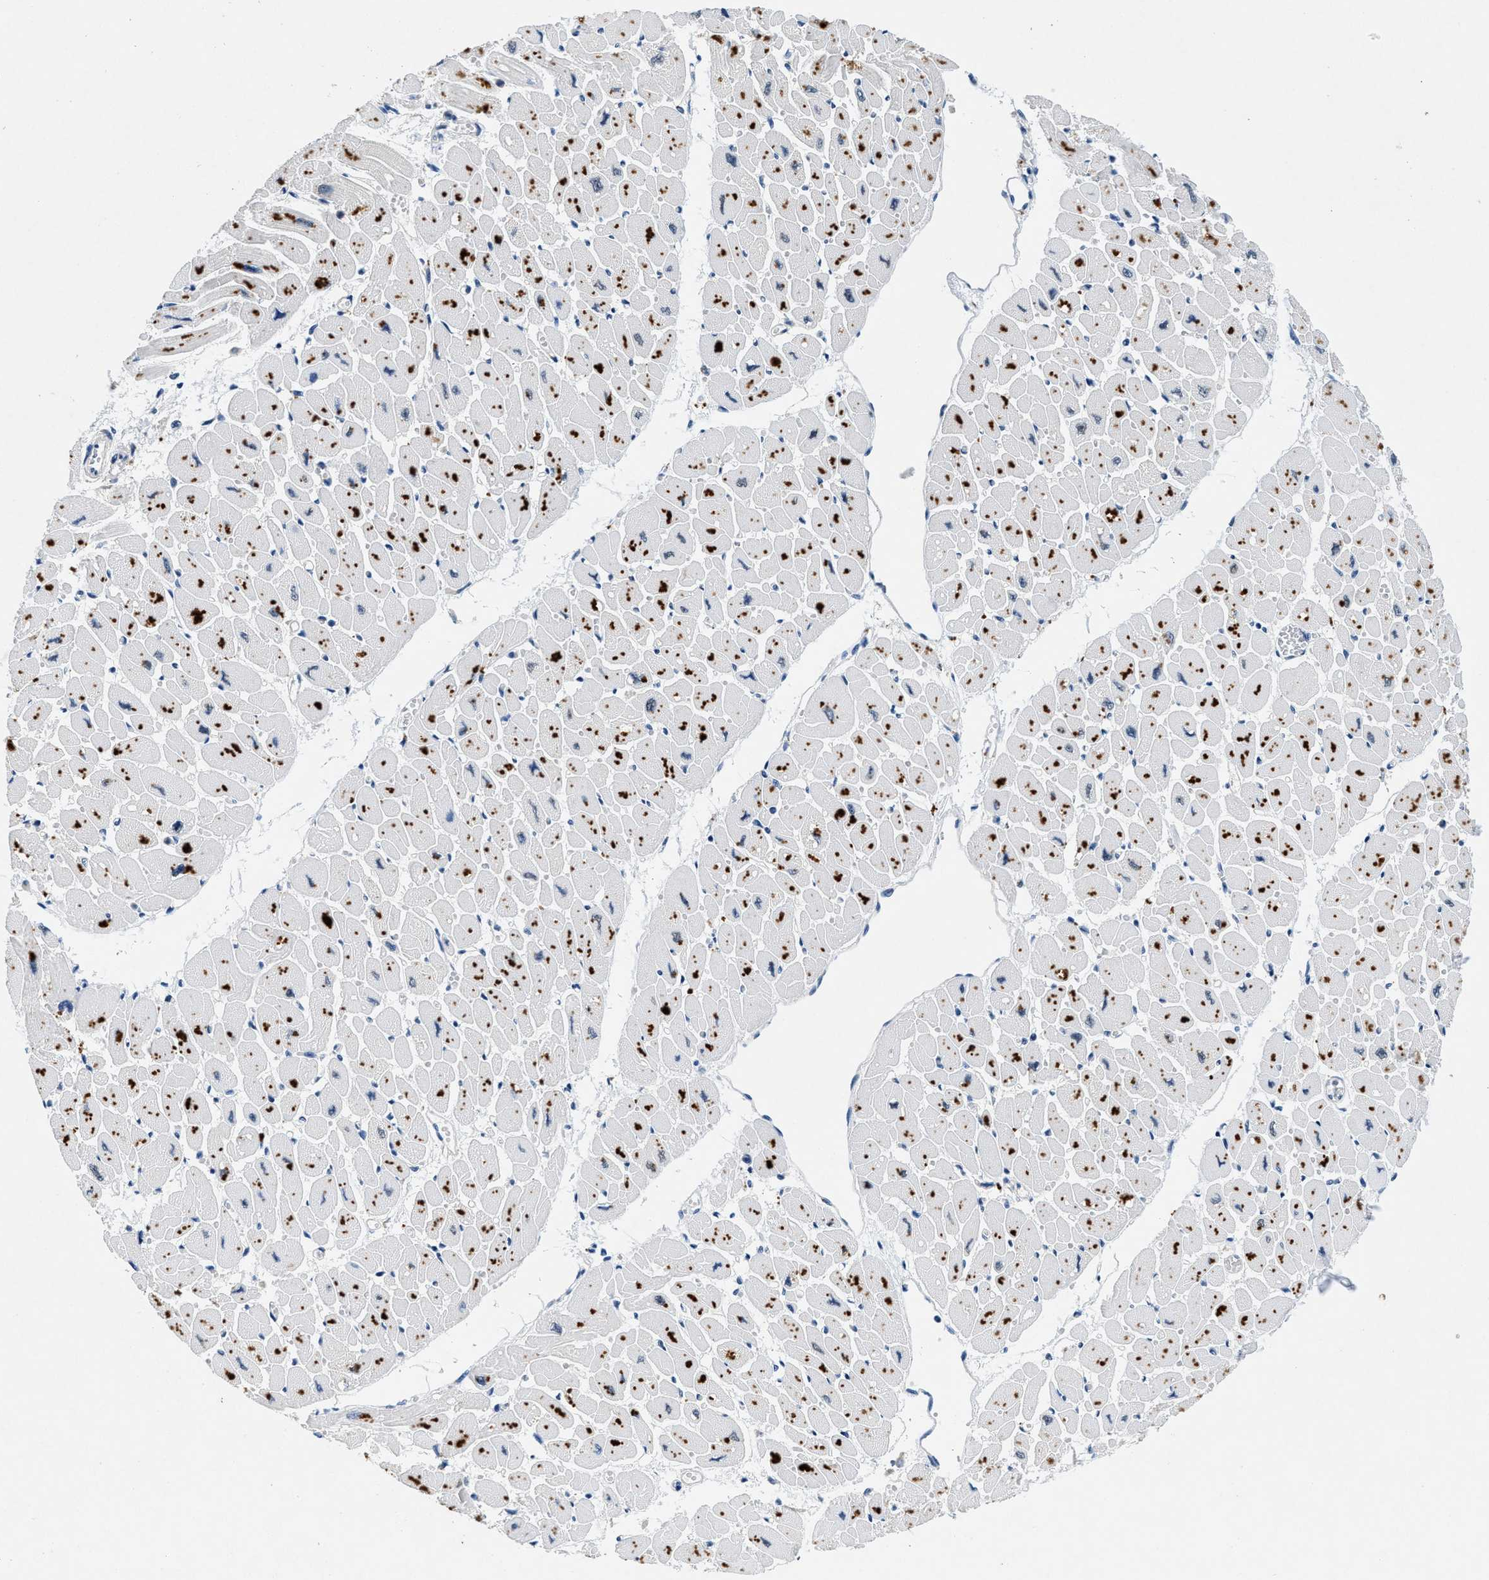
{"staining": {"intensity": "moderate", "quantity": "25%-75%", "location": "cytoplasmic/membranous"}, "tissue": "heart muscle", "cell_type": "Cardiomyocytes", "image_type": "normal", "snomed": [{"axis": "morphology", "description": "Normal tissue, NOS"}, {"axis": "topography", "description": "Heart"}], "caption": "Immunohistochemical staining of unremarkable human heart muscle shows 25%-75% levels of moderate cytoplasmic/membranous protein expression in about 25%-75% of cardiomyocytes. Nuclei are stained in blue.", "gene": "COPS2", "patient": {"sex": "female", "age": 54}}